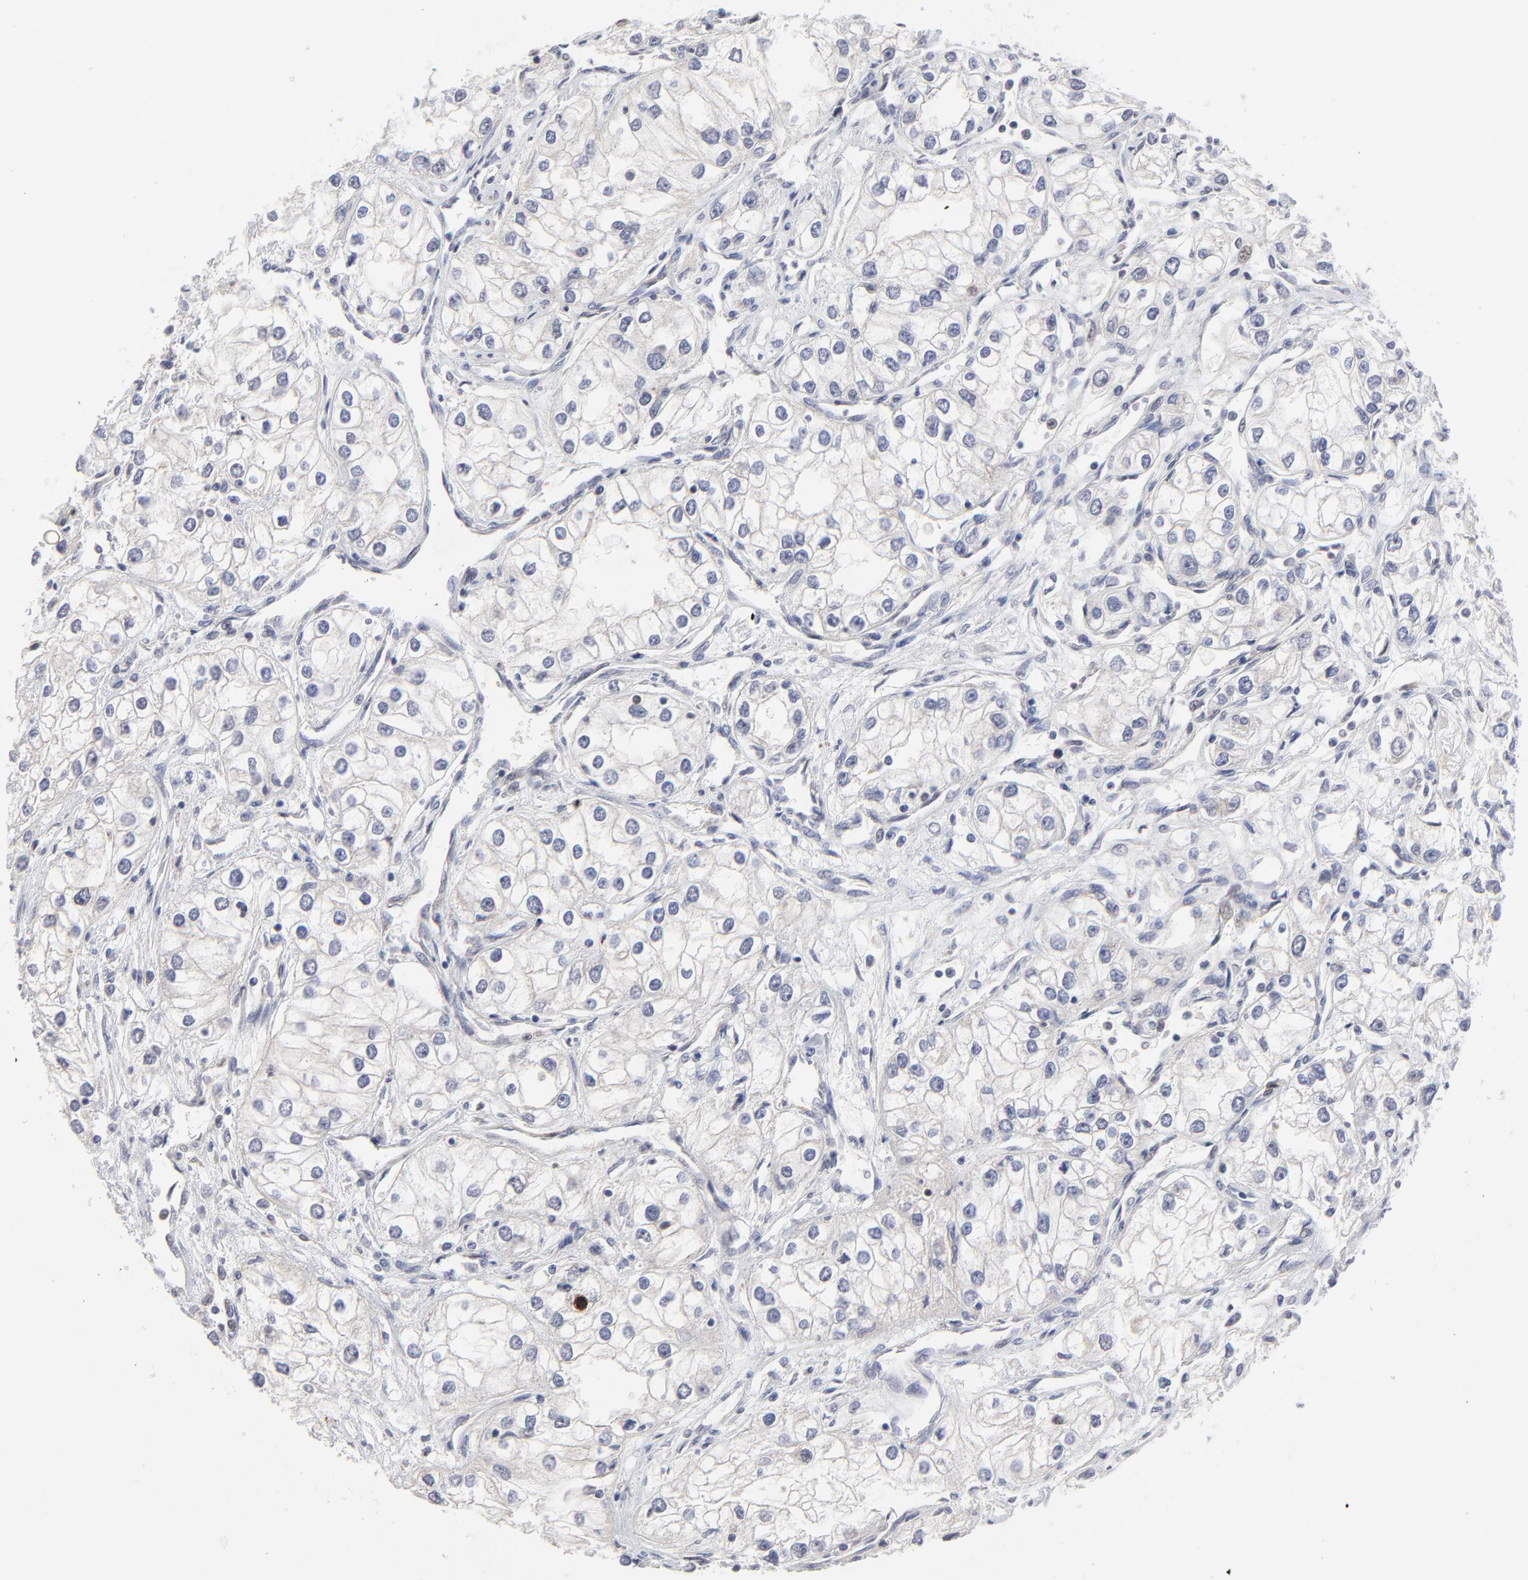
{"staining": {"intensity": "negative", "quantity": "none", "location": "none"}, "tissue": "renal cancer", "cell_type": "Tumor cells", "image_type": "cancer", "snomed": [{"axis": "morphology", "description": "Adenocarcinoma, NOS"}, {"axis": "topography", "description": "Kidney"}], "caption": "Immunohistochemistry (IHC) image of renal cancer stained for a protein (brown), which exhibits no expression in tumor cells.", "gene": "NCAPH", "patient": {"sex": "male", "age": 57}}